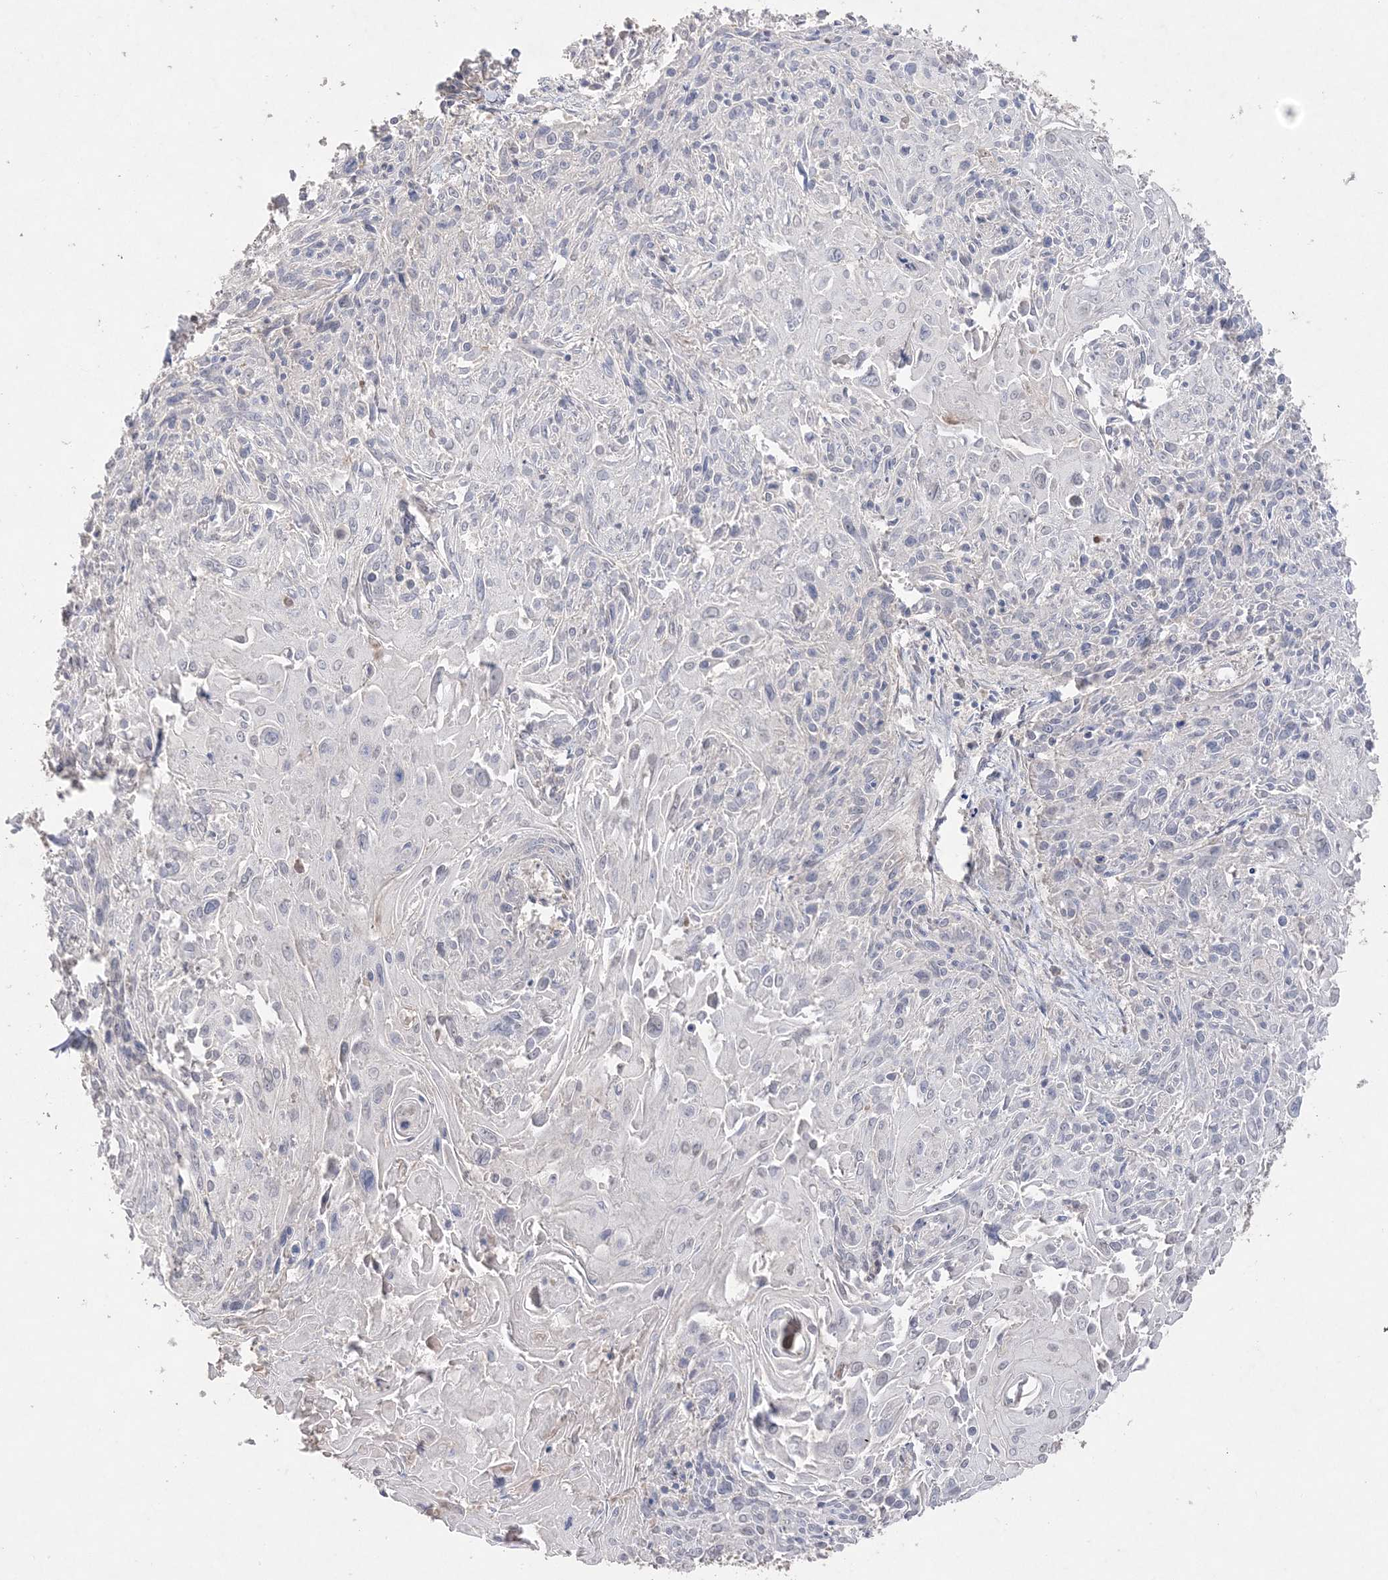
{"staining": {"intensity": "negative", "quantity": "none", "location": "none"}, "tissue": "cervical cancer", "cell_type": "Tumor cells", "image_type": "cancer", "snomed": [{"axis": "morphology", "description": "Squamous cell carcinoma, NOS"}, {"axis": "topography", "description": "Cervix"}], "caption": "DAB (3,3'-diaminobenzidine) immunohistochemical staining of cervical cancer exhibits no significant staining in tumor cells.", "gene": "SH3BP4", "patient": {"sex": "female", "age": 51}}